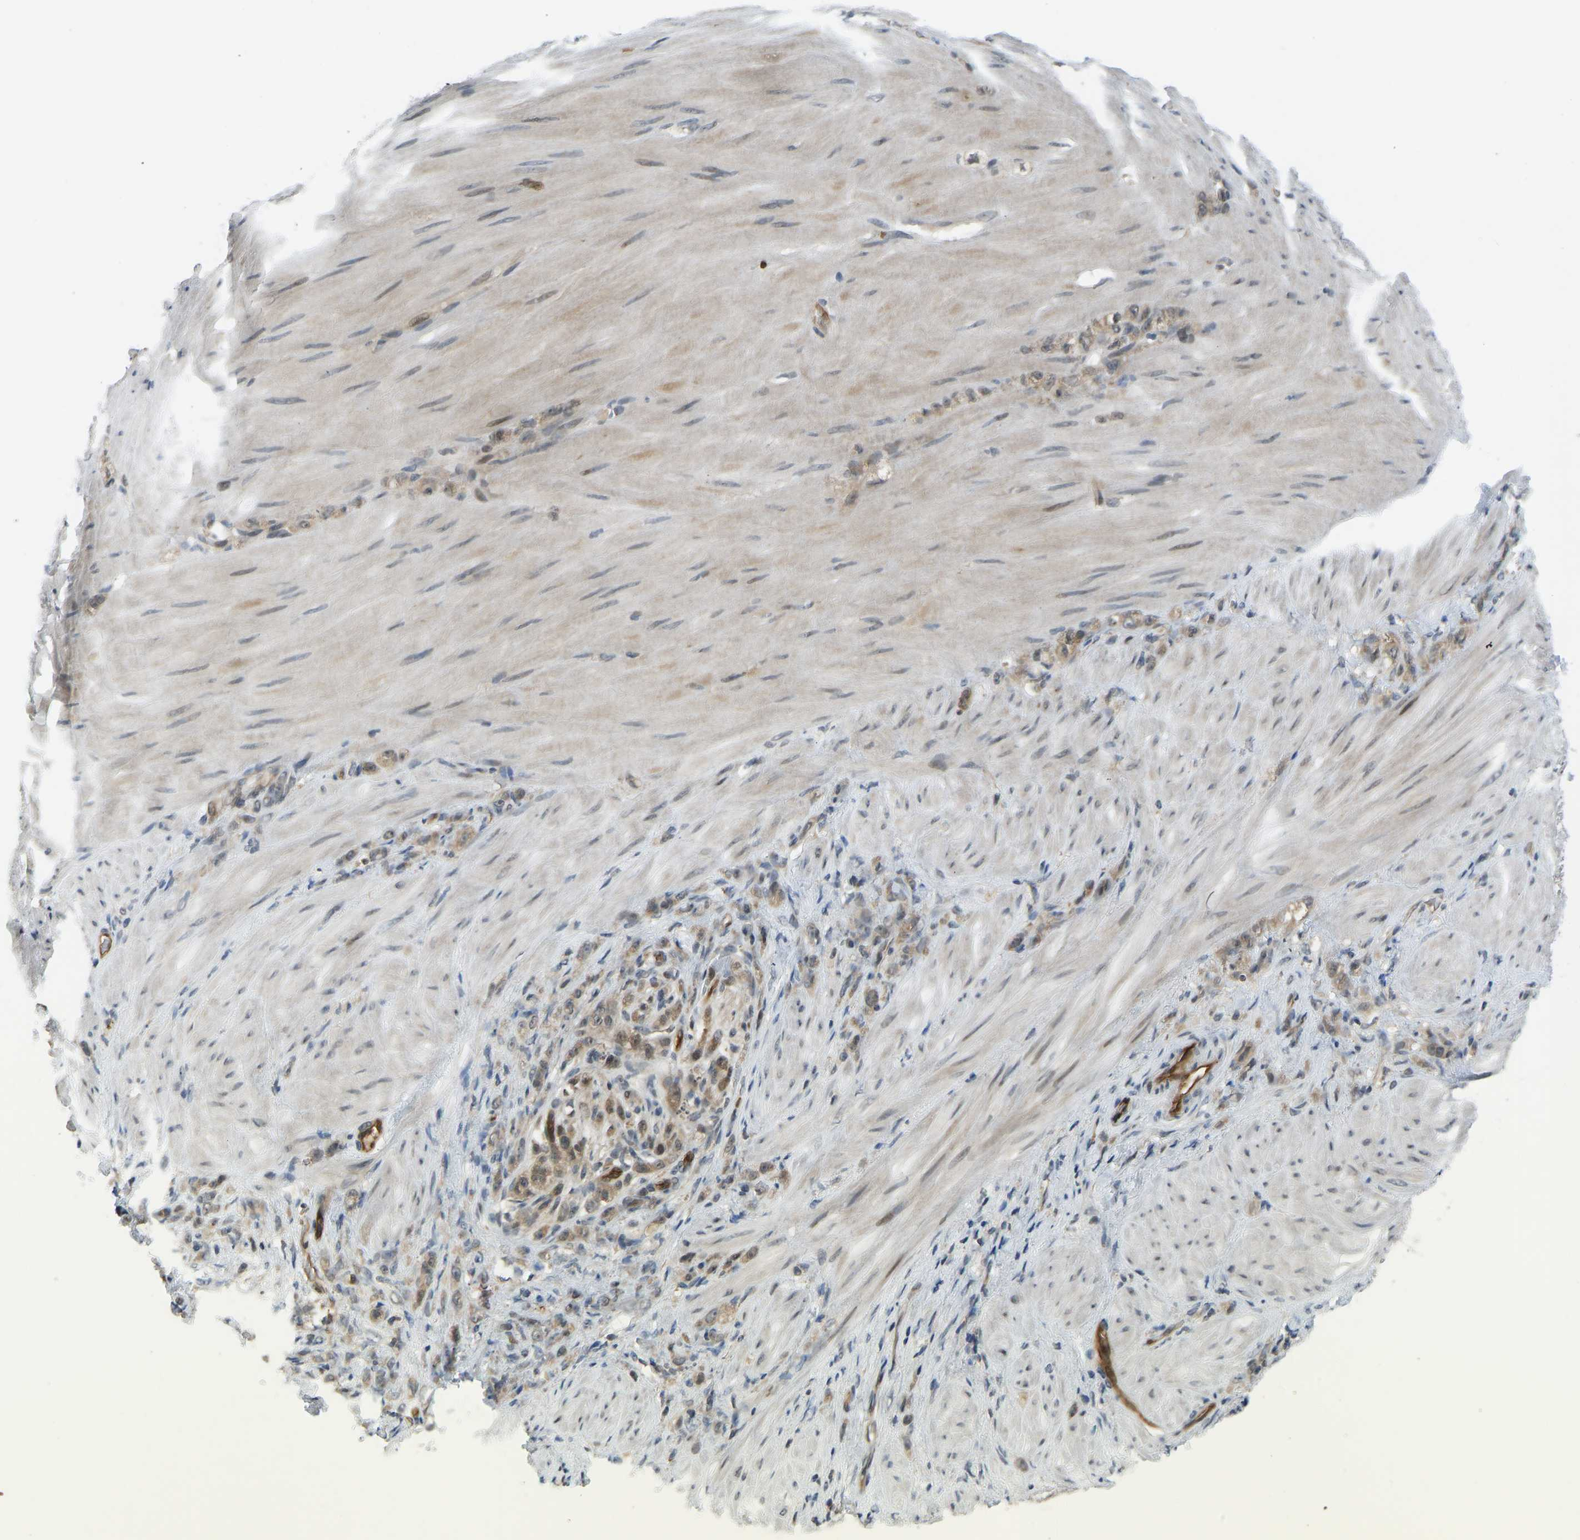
{"staining": {"intensity": "weak", "quantity": ">75%", "location": "cytoplasmic/membranous"}, "tissue": "stomach cancer", "cell_type": "Tumor cells", "image_type": "cancer", "snomed": [{"axis": "morphology", "description": "Normal tissue, NOS"}, {"axis": "morphology", "description": "Adenocarcinoma, NOS"}, {"axis": "topography", "description": "Stomach"}], "caption": "Protein staining of adenocarcinoma (stomach) tissue exhibits weak cytoplasmic/membranous expression in approximately >75% of tumor cells.", "gene": "CCT8", "patient": {"sex": "male", "age": 82}}